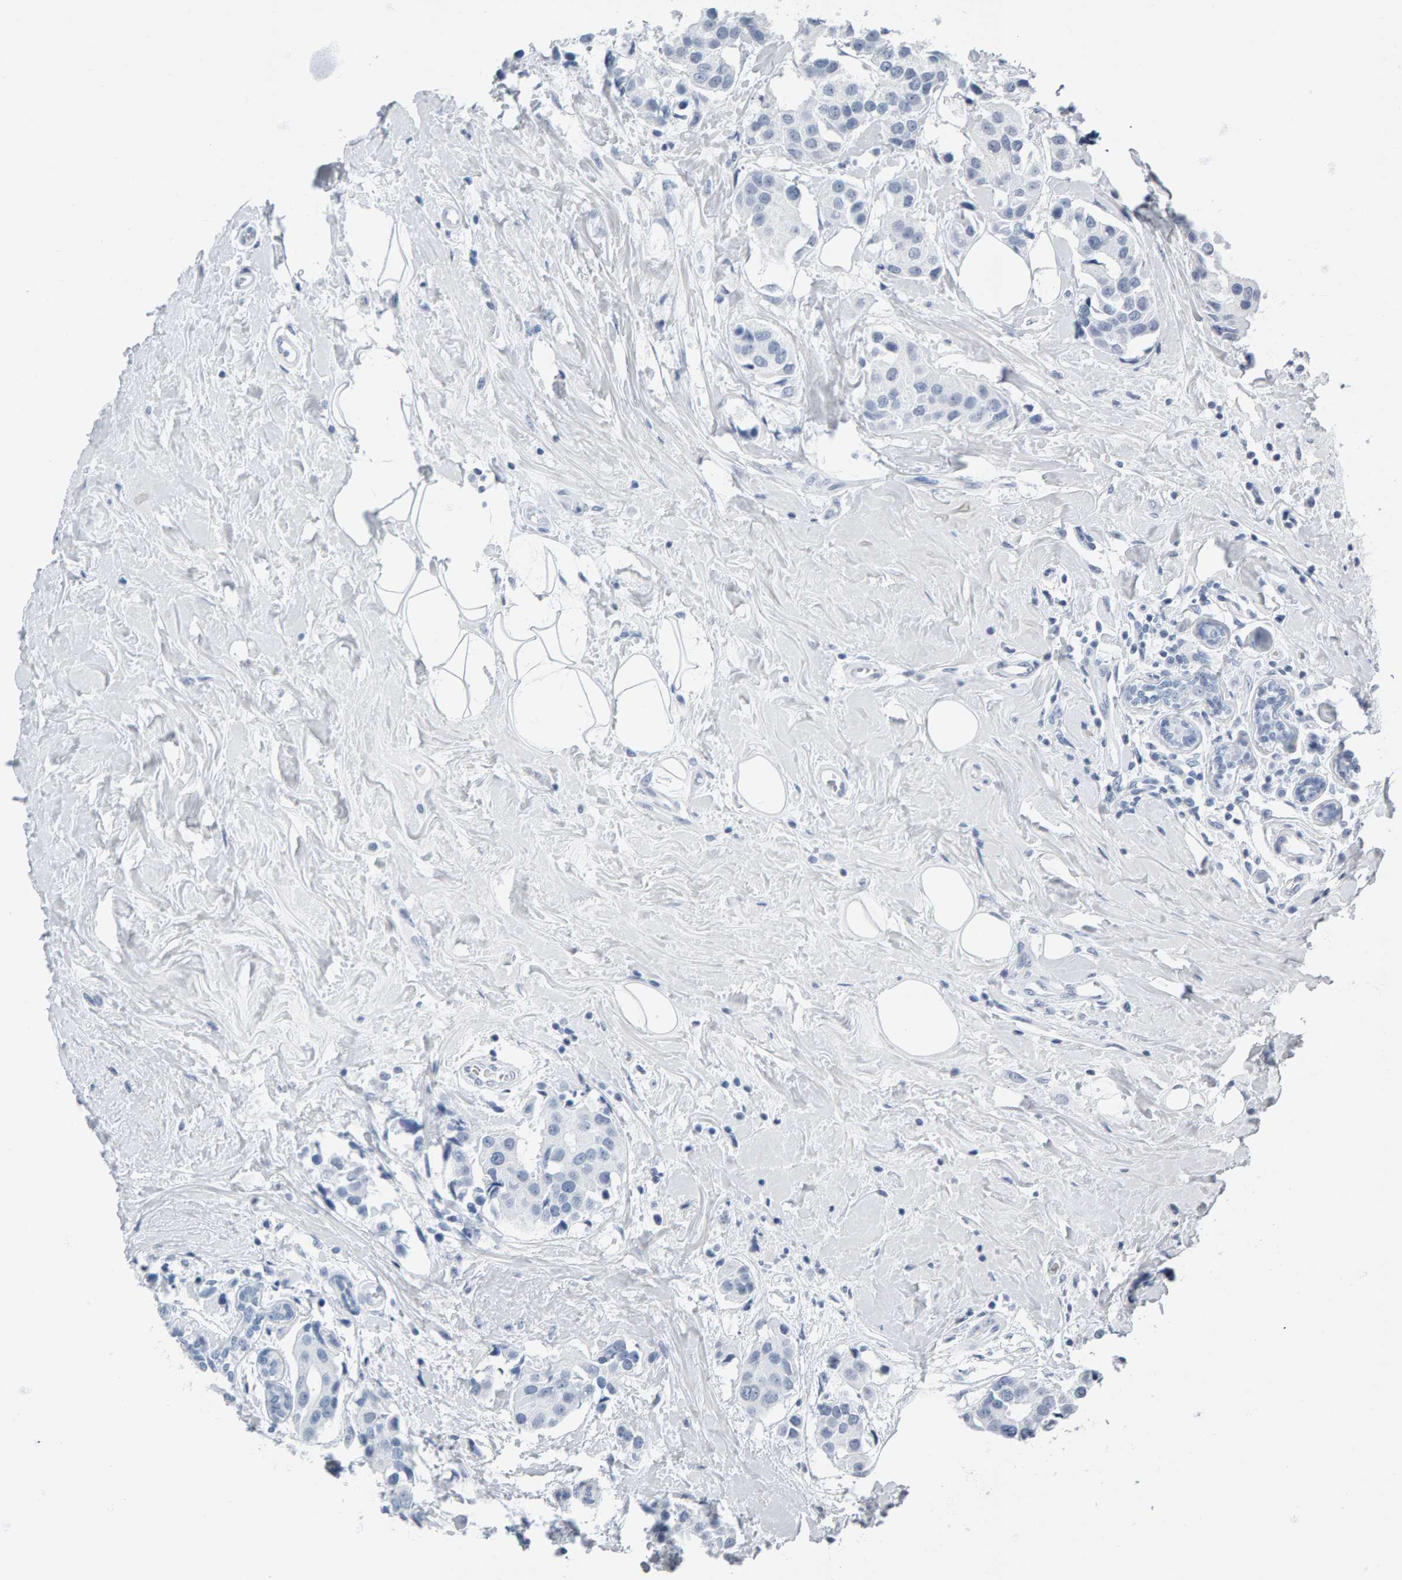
{"staining": {"intensity": "negative", "quantity": "none", "location": "none"}, "tissue": "breast cancer", "cell_type": "Tumor cells", "image_type": "cancer", "snomed": [{"axis": "morphology", "description": "Normal tissue, NOS"}, {"axis": "morphology", "description": "Duct carcinoma"}, {"axis": "topography", "description": "Breast"}], "caption": "High power microscopy image of an IHC micrograph of breast cancer, revealing no significant expression in tumor cells.", "gene": "SPACA3", "patient": {"sex": "female", "age": 39}}